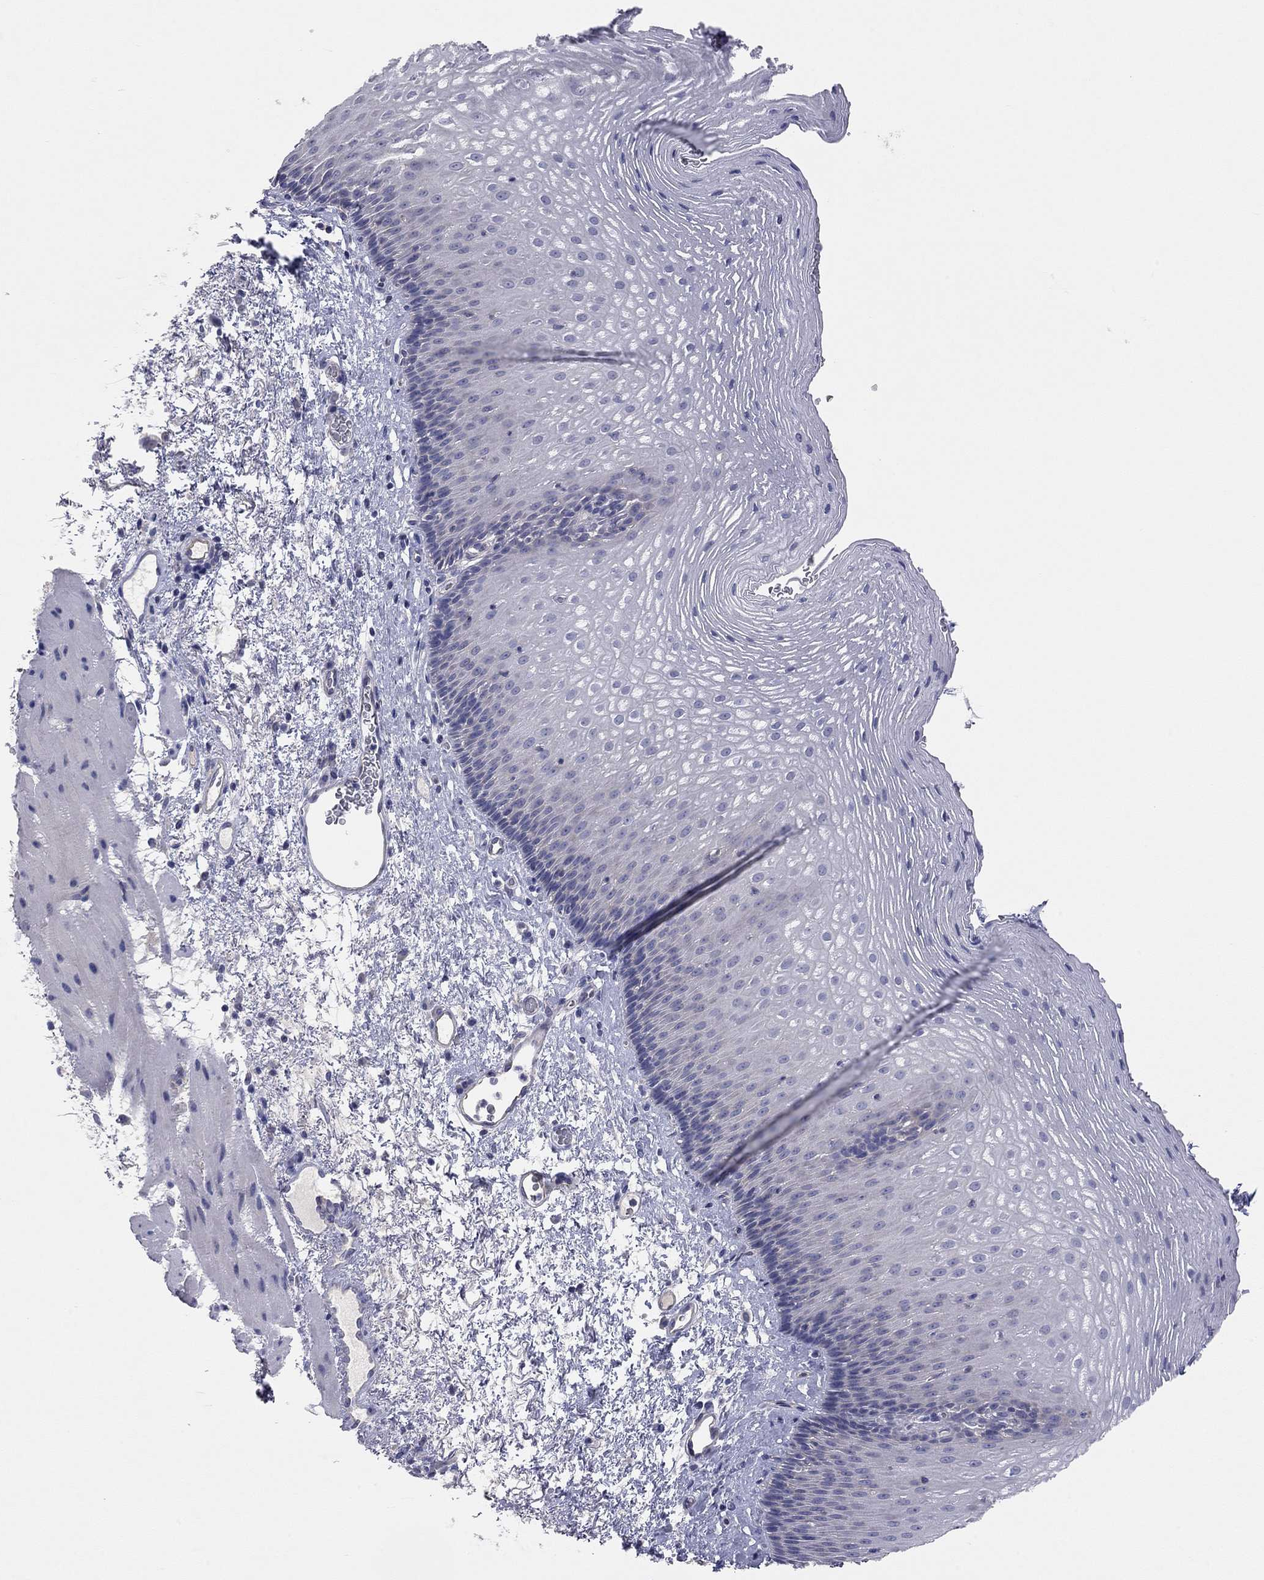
{"staining": {"intensity": "negative", "quantity": "none", "location": "none"}, "tissue": "esophagus", "cell_type": "Squamous epithelial cells", "image_type": "normal", "snomed": [{"axis": "morphology", "description": "Normal tissue, NOS"}, {"axis": "topography", "description": "Esophagus"}], "caption": "Micrograph shows no significant protein positivity in squamous epithelial cells of benign esophagus. (Stains: DAB IHC with hematoxylin counter stain, Microscopy: brightfield microscopy at high magnification).", "gene": "KCNB1", "patient": {"sex": "male", "age": 76}}